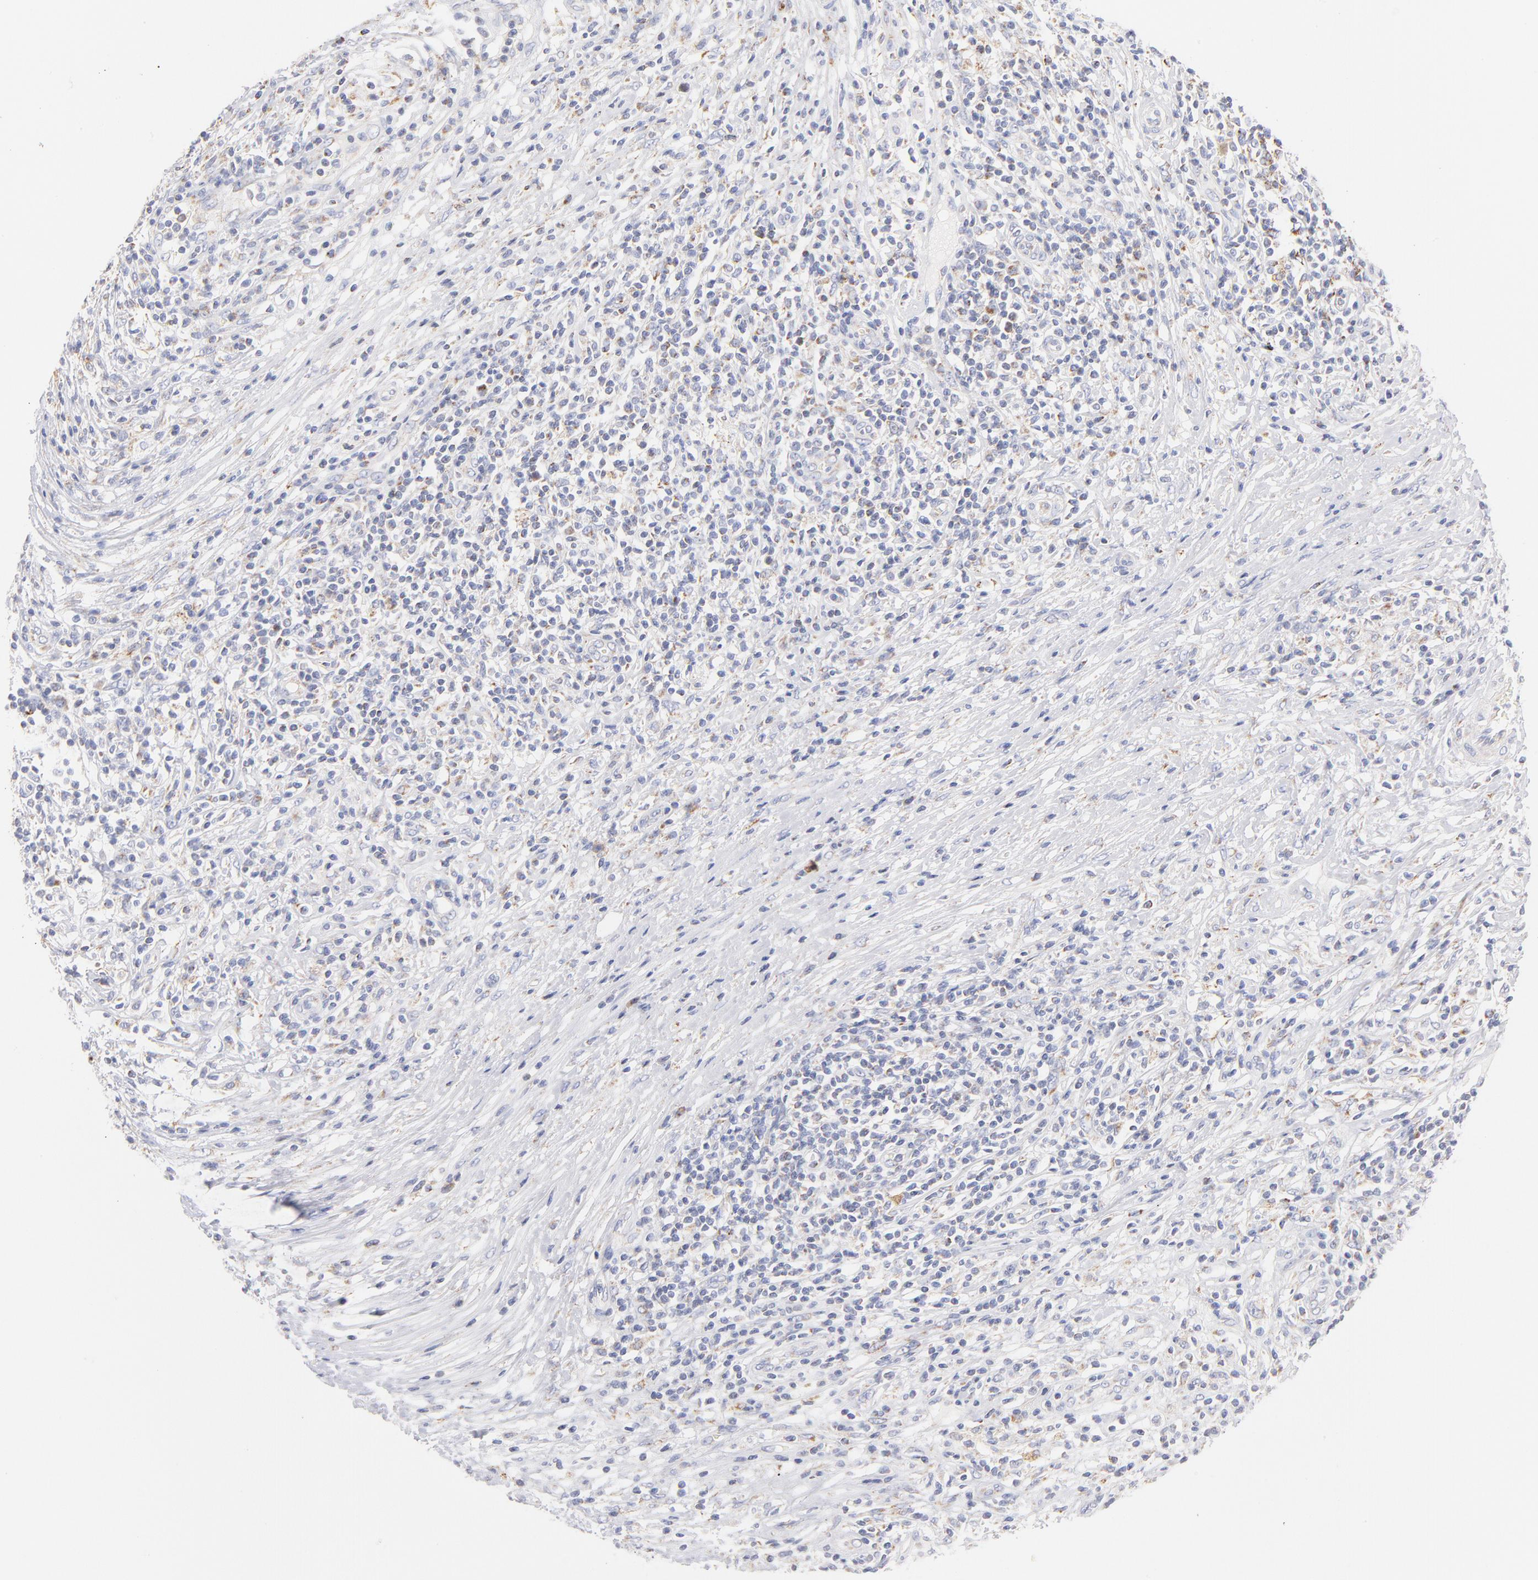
{"staining": {"intensity": "weak", "quantity": "25%-75%", "location": "cytoplasmic/membranous"}, "tissue": "lymphoma", "cell_type": "Tumor cells", "image_type": "cancer", "snomed": [{"axis": "morphology", "description": "Malignant lymphoma, non-Hodgkin's type, High grade"}, {"axis": "topography", "description": "Lymph node"}], "caption": "Human high-grade malignant lymphoma, non-Hodgkin's type stained for a protein (brown) displays weak cytoplasmic/membranous positive positivity in approximately 25%-75% of tumor cells.", "gene": "AIFM1", "patient": {"sex": "female", "age": 84}}